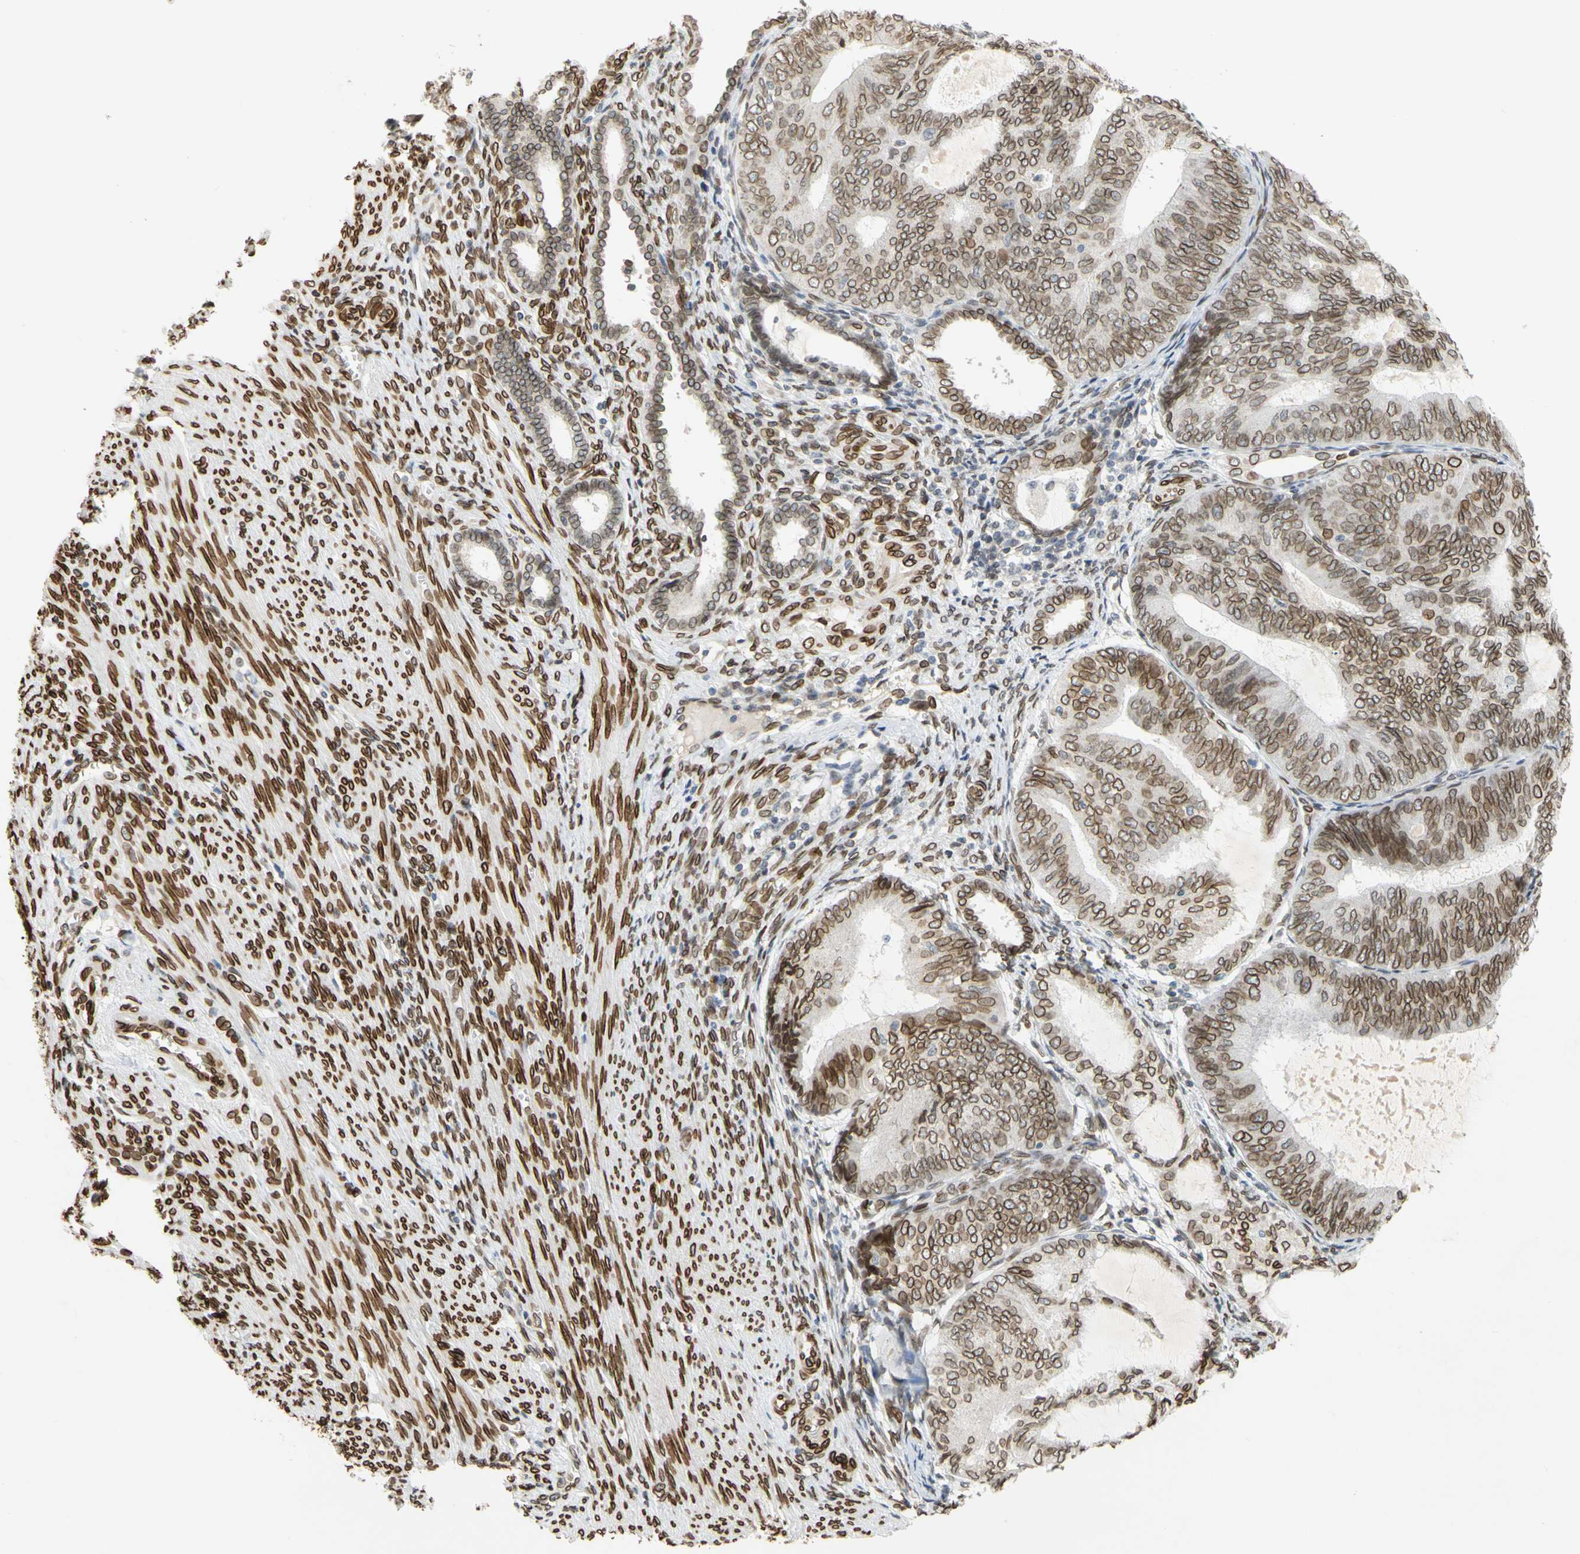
{"staining": {"intensity": "moderate", "quantity": ">75%", "location": "cytoplasmic/membranous,nuclear"}, "tissue": "endometrial cancer", "cell_type": "Tumor cells", "image_type": "cancer", "snomed": [{"axis": "morphology", "description": "Adenocarcinoma, NOS"}, {"axis": "topography", "description": "Endometrium"}], "caption": "Brown immunohistochemical staining in human adenocarcinoma (endometrial) exhibits moderate cytoplasmic/membranous and nuclear expression in about >75% of tumor cells.", "gene": "SUN1", "patient": {"sex": "female", "age": 81}}